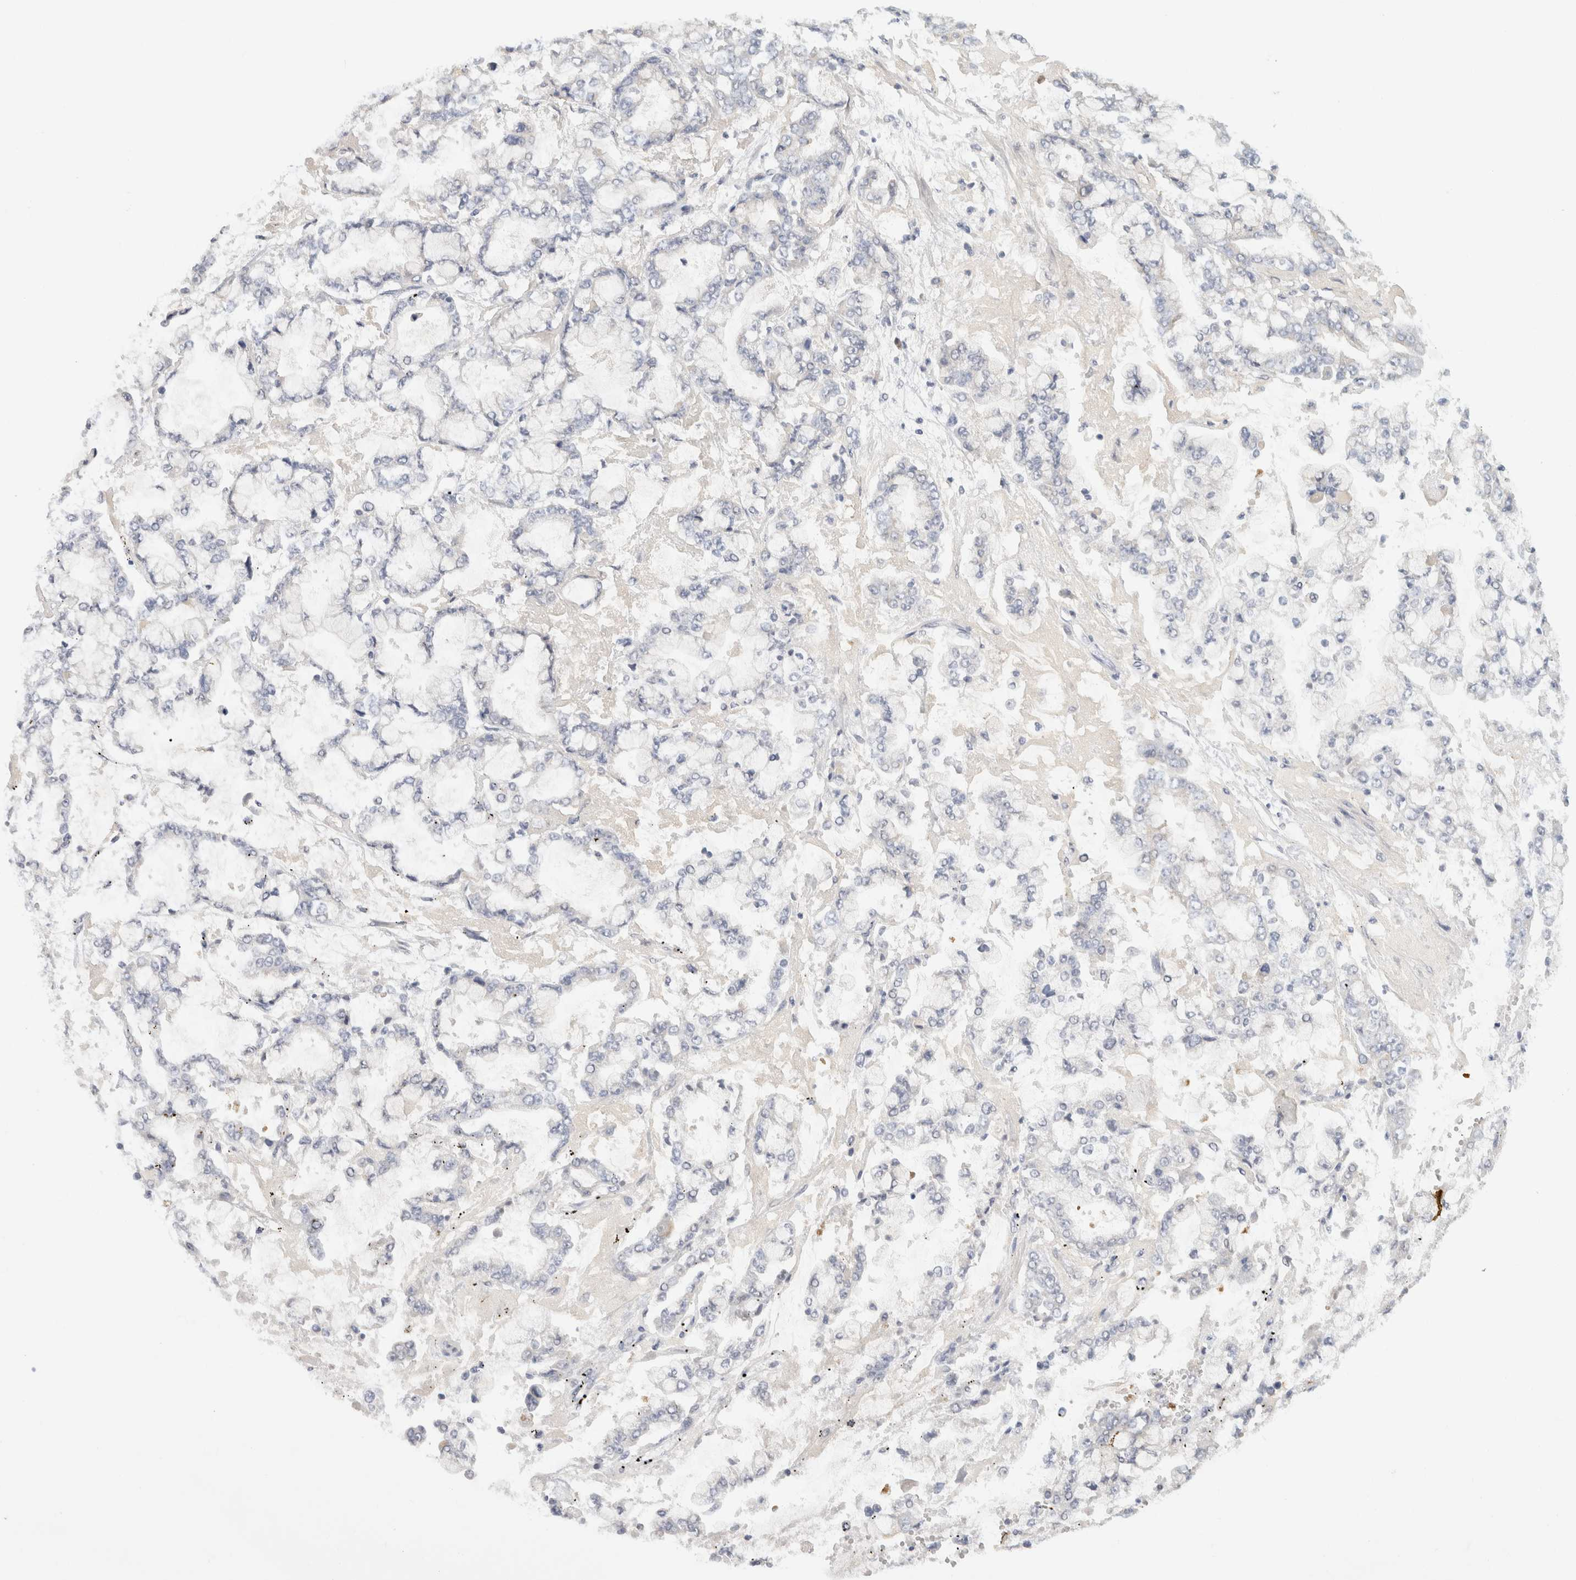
{"staining": {"intensity": "negative", "quantity": "none", "location": "none"}, "tissue": "stomach cancer", "cell_type": "Tumor cells", "image_type": "cancer", "snomed": [{"axis": "morphology", "description": "Adenocarcinoma, NOS"}, {"axis": "topography", "description": "Stomach"}], "caption": "Immunohistochemistry of human stomach adenocarcinoma demonstrates no expression in tumor cells.", "gene": "CHRM4", "patient": {"sex": "male", "age": 76}}